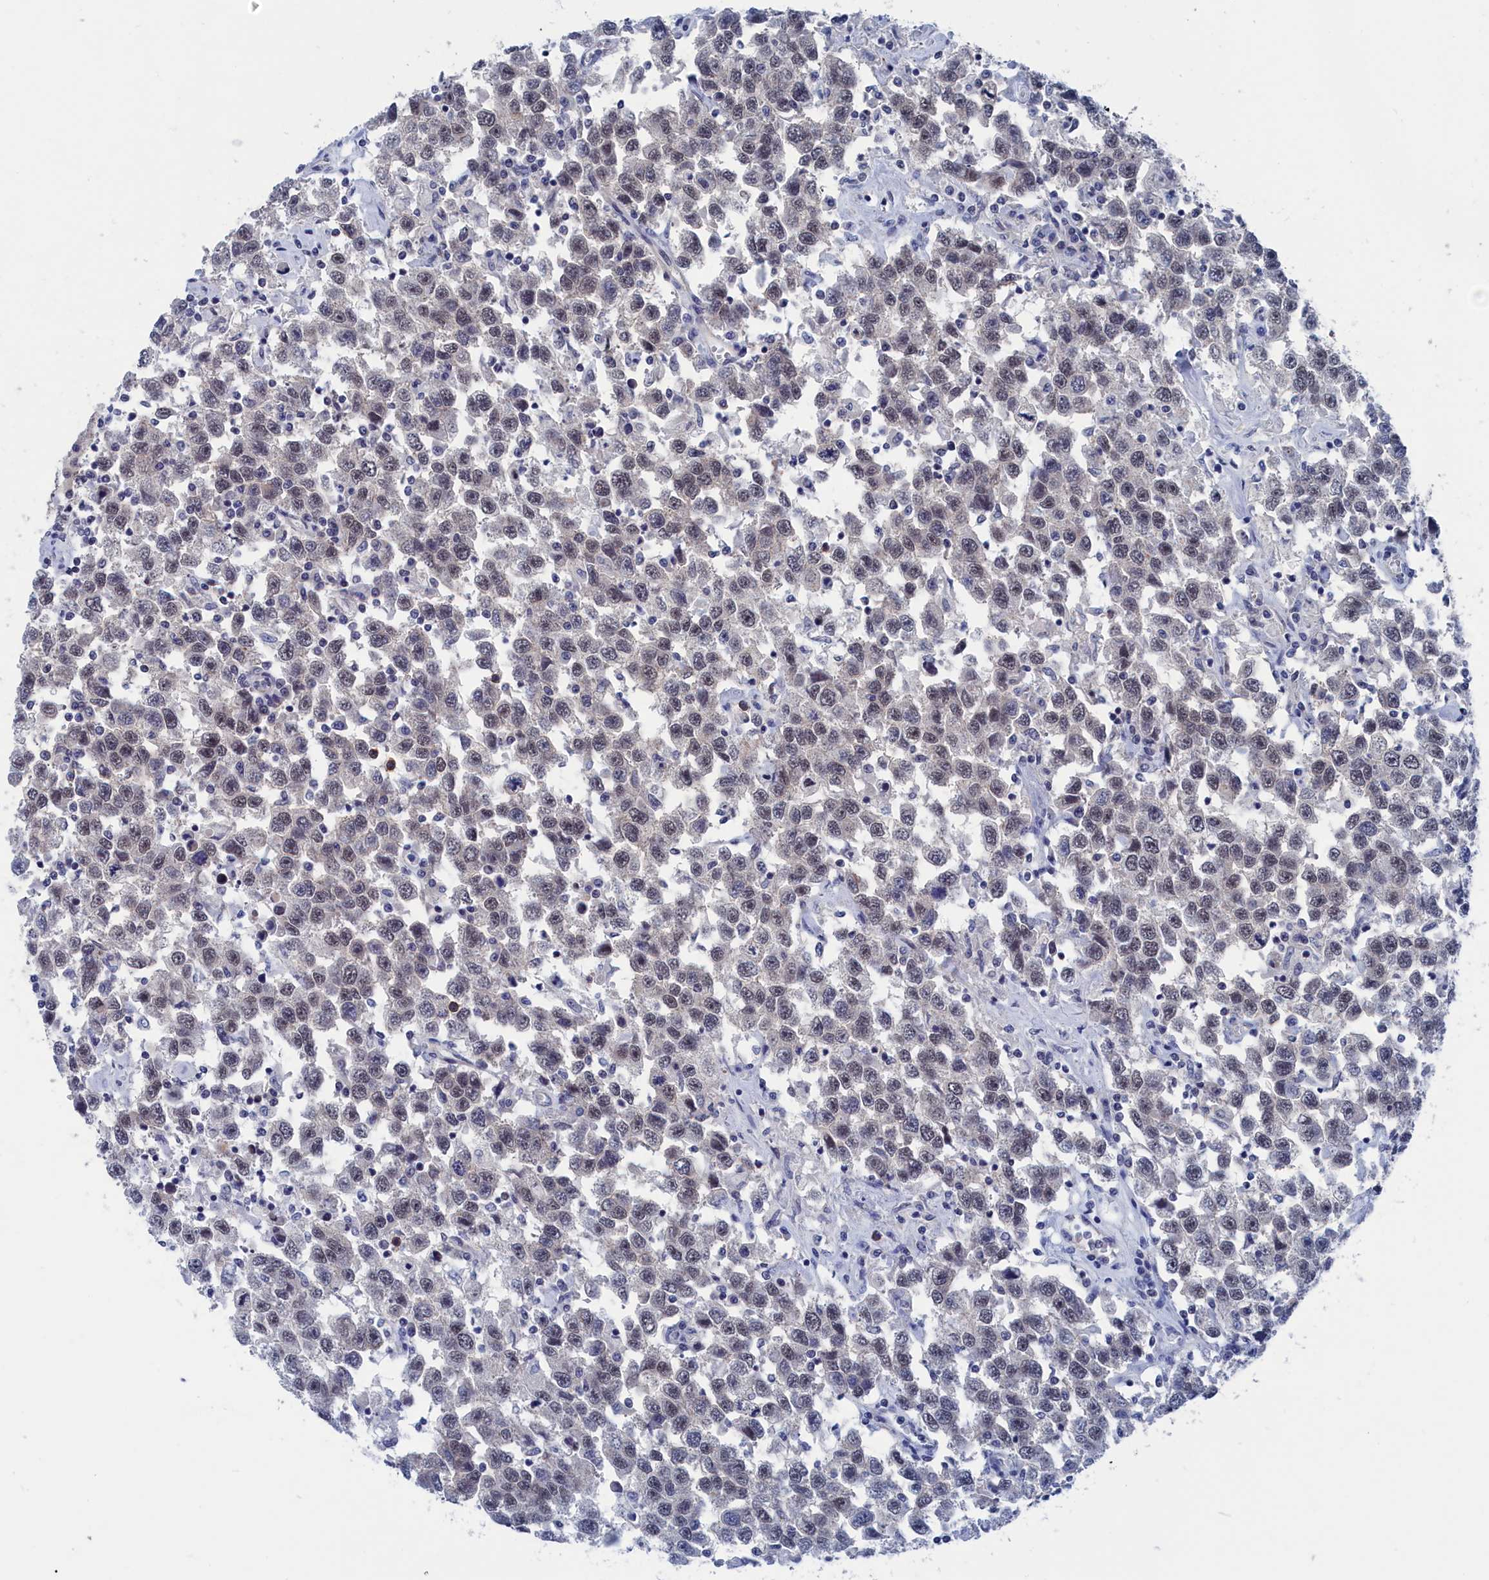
{"staining": {"intensity": "negative", "quantity": "none", "location": "none"}, "tissue": "testis cancer", "cell_type": "Tumor cells", "image_type": "cancer", "snomed": [{"axis": "morphology", "description": "Seminoma, NOS"}, {"axis": "topography", "description": "Testis"}], "caption": "A micrograph of testis seminoma stained for a protein shows no brown staining in tumor cells.", "gene": "MARCHF3", "patient": {"sex": "male", "age": 41}}